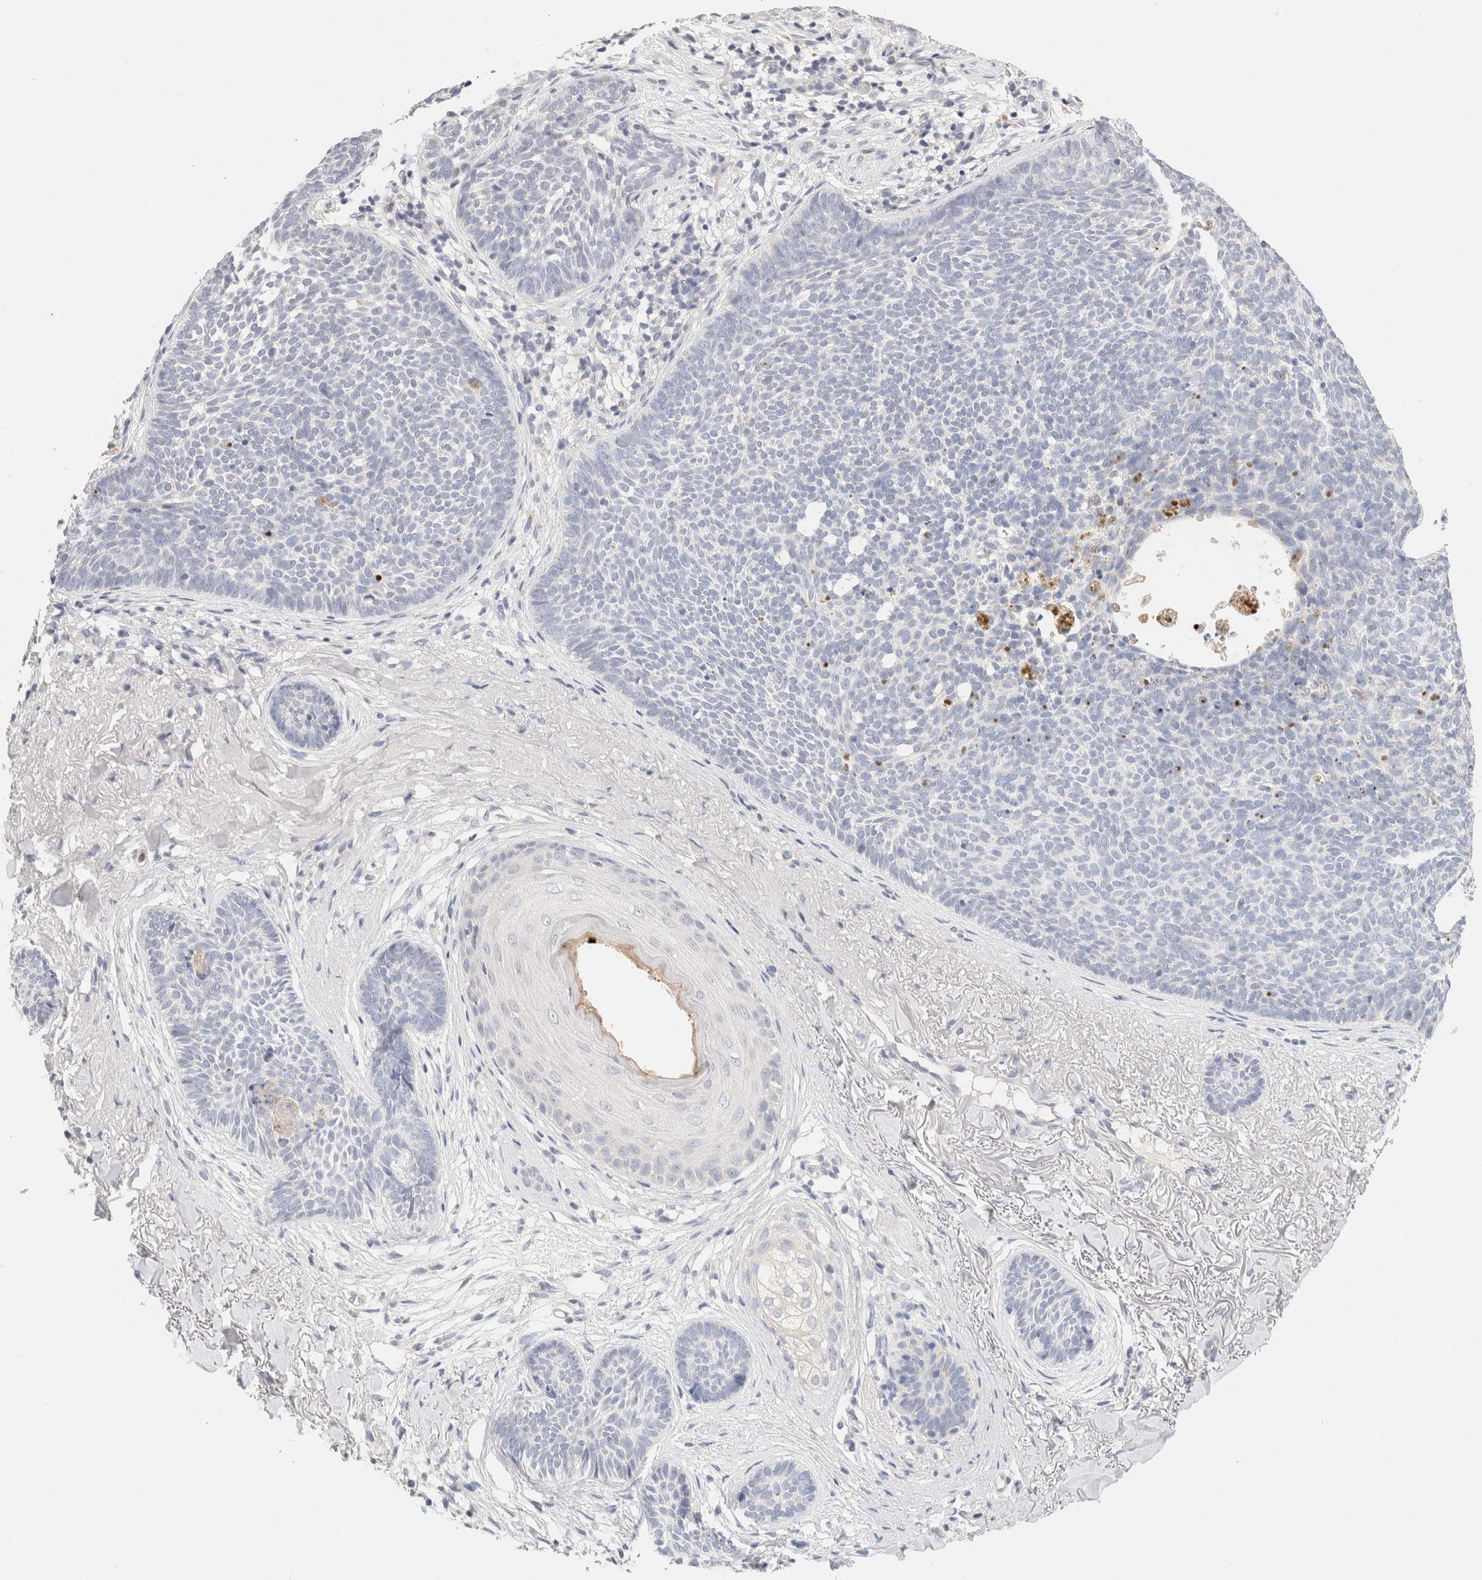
{"staining": {"intensity": "negative", "quantity": "none", "location": "none"}, "tissue": "skin cancer", "cell_type": "Tumor cells", "image_type": "cancer", "snomed": [{"axis": "morphology", "description": "Basal cell carcinoma"}, {"axis": "topography", "description": "Skin"}], "caption": "An image of human skin basal cell carcinoma is negative for staining in tumor cells. (DAB (3,3'-diaminobenzidine) immunohistochemistry (IHC) visualized using brightfield microscopy, high magnification).", "gene": "SCGB2A2", "patient": {"sex": "female", "age": 70}}